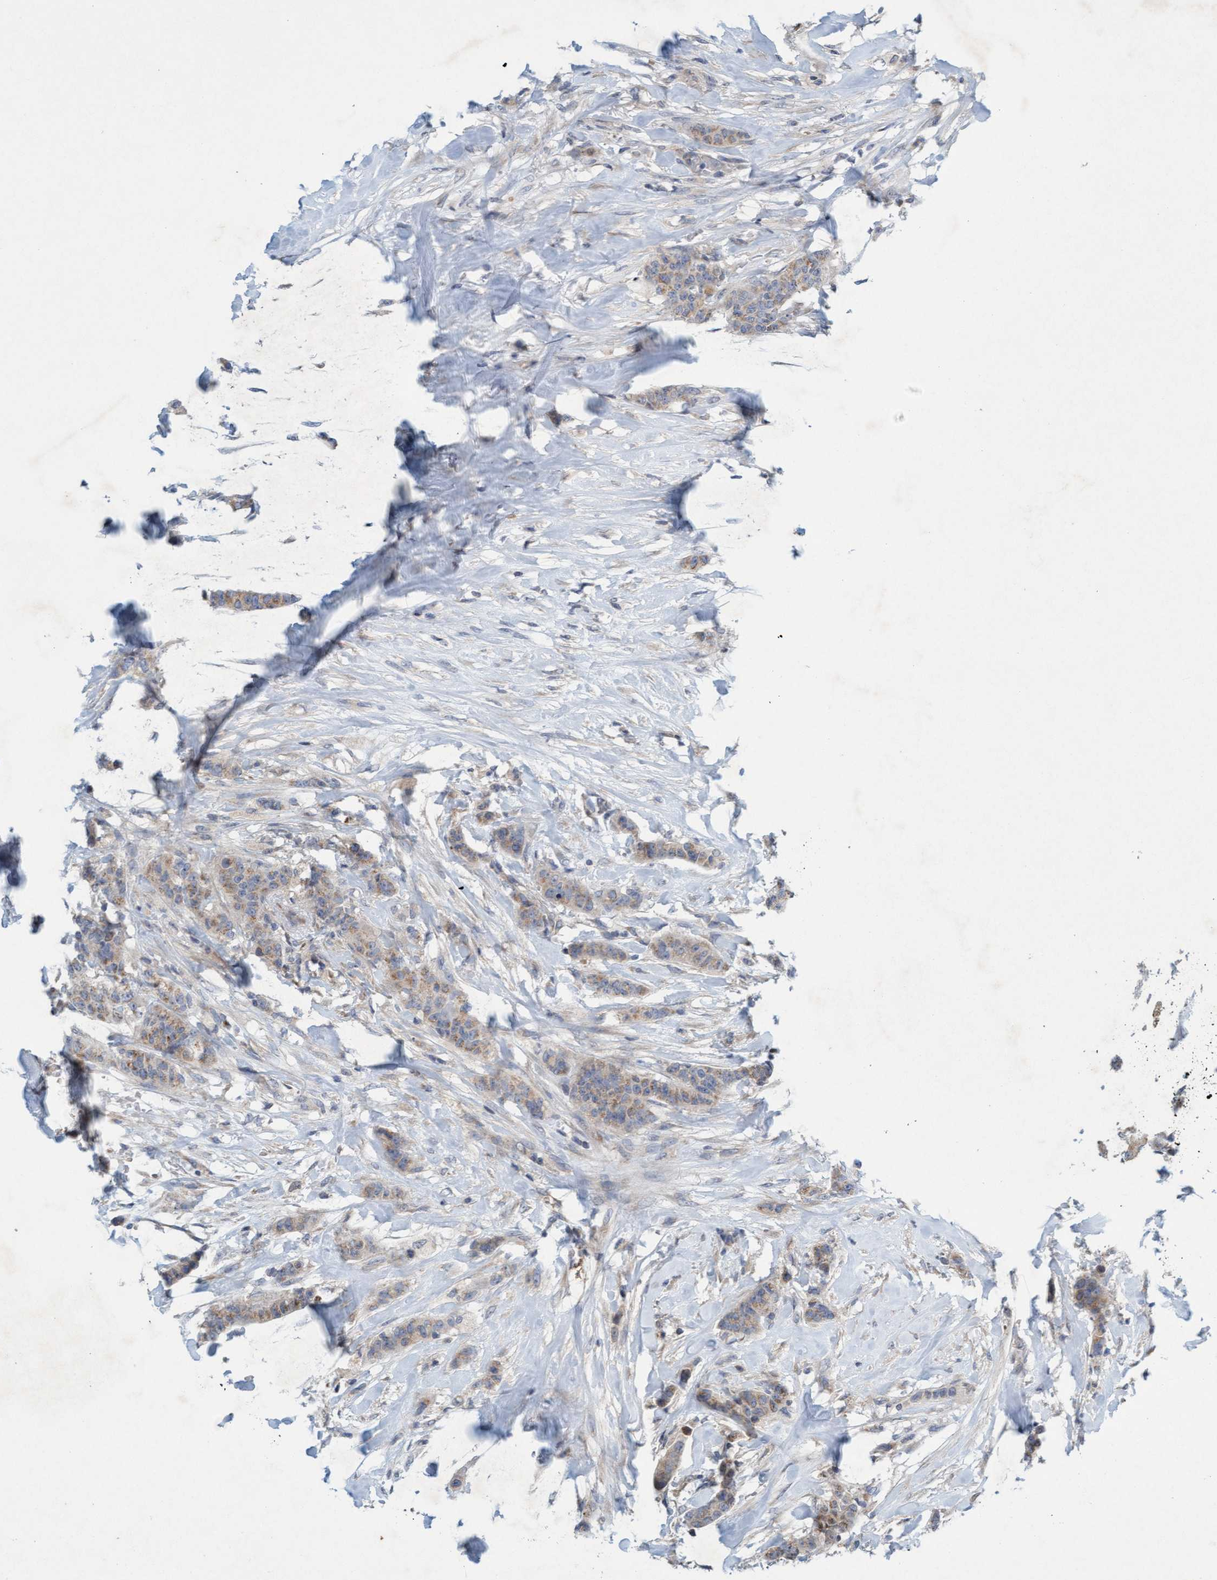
{"staining": {"intensity": "weak", "quantity": ">75%", "location": "cytoplasmic/membranous"}, "tissue": "breast cancer", "cell_type": "Tumor cells", "image_type": "cancer", "snomed": [{"axis": "morphology", "description": "Normal tissue, NOS"}, {"axis": "morphology", "description": "Duct carcinoma"}, {"axis": "topography", "description": "Breast"}], "caption": "Immunohistochemistry (IHC) (DAB) staining of human breast cancer shows weak cytoplasmic/membranous protein positivity in about >75% of tumor cells. The staining is performed using DAB brown chromogen to label protein expression. The nuclei are counter-stained blue using hematoxylin.", "gene": "DDHD2", "patient": {"sex": "female", "age": 40}}